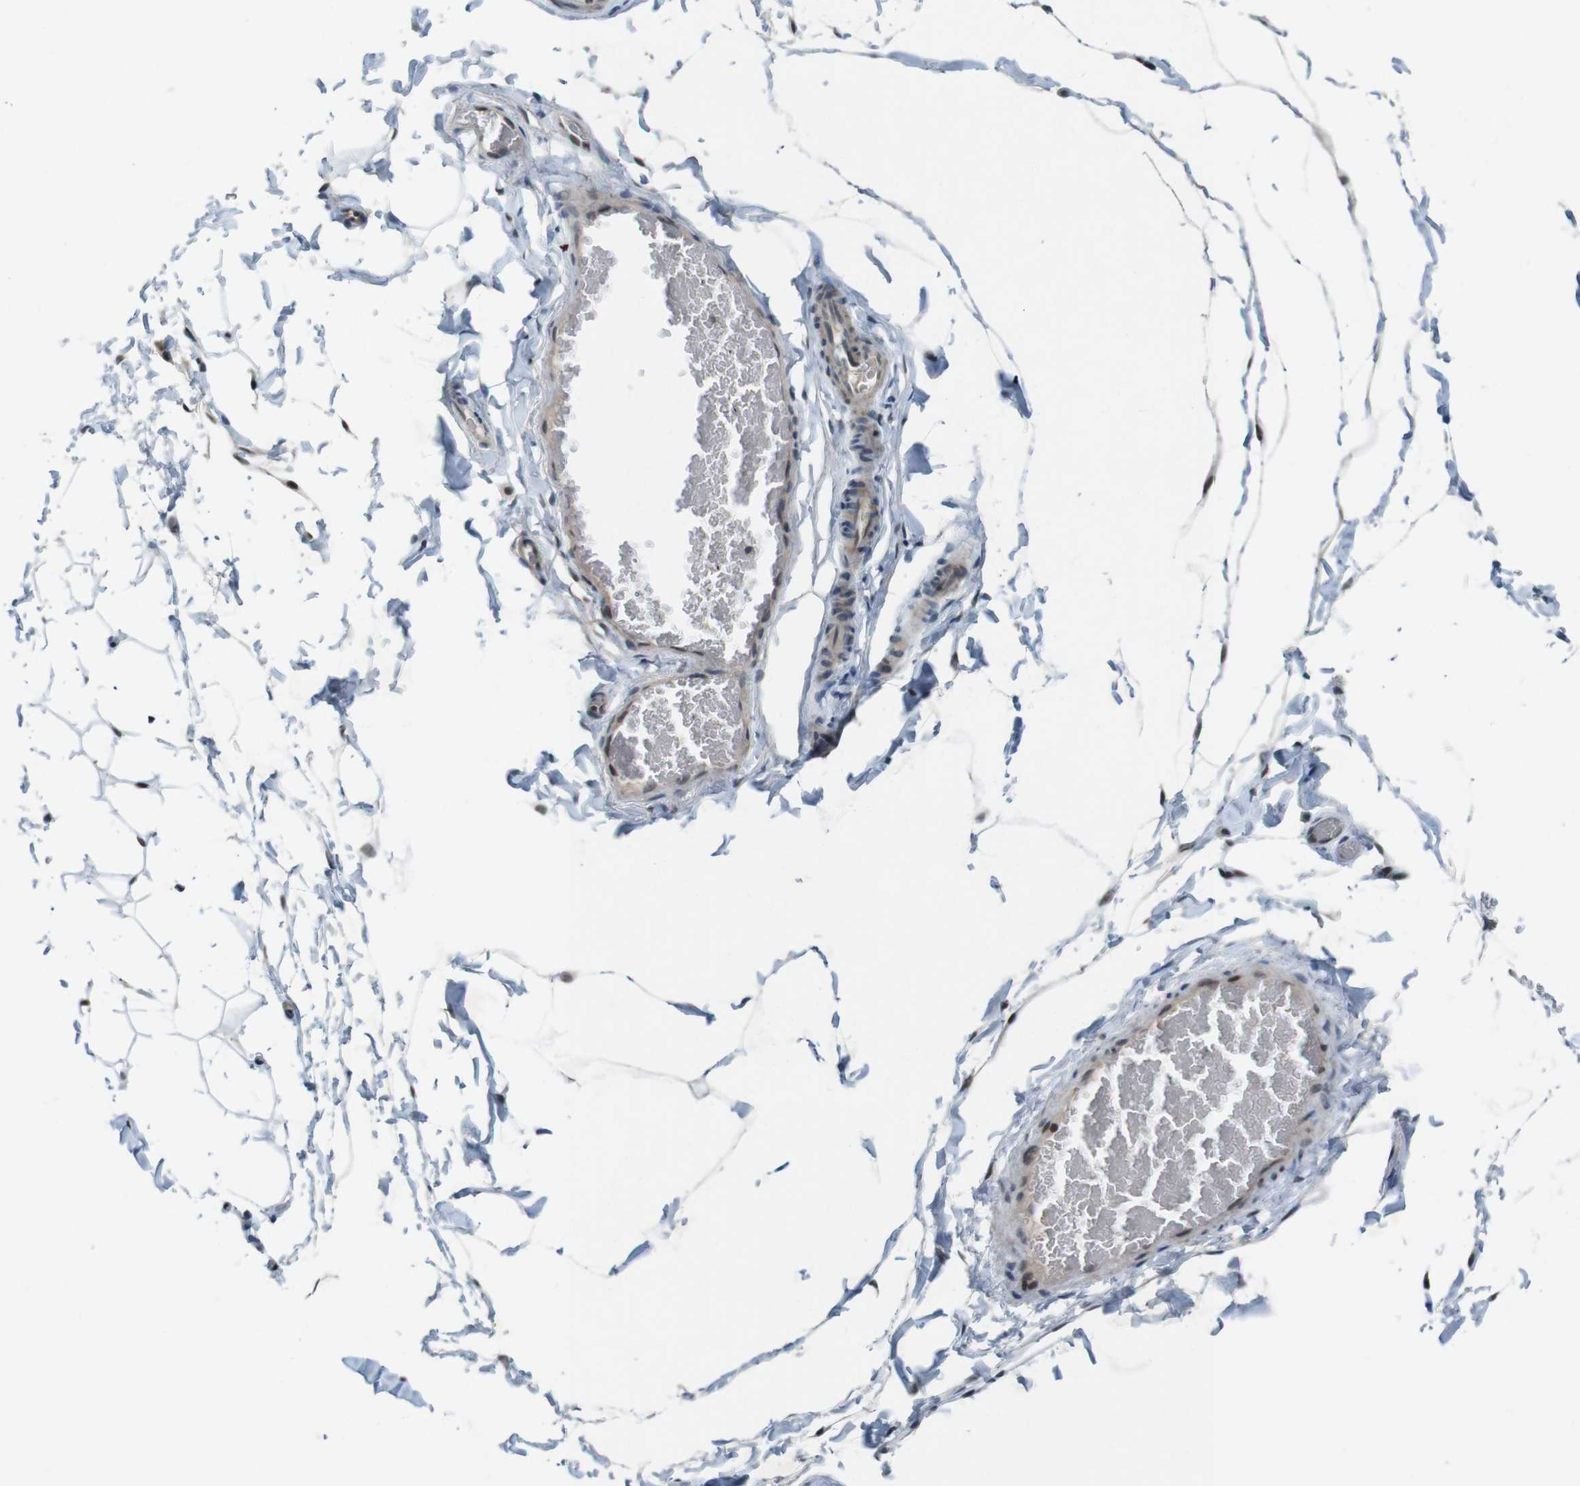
{"staining": {"intensity": "negative", "quantity": "none", "location": "none"}, "tissue": "adipose tissue", "cell_type": "Adipocytes", "image_type": "normal", "snomed": [{"axis": "morphology", "description": "Normal tissue, NOS"}, {"axis": "topography", "description": "Soft tissue"}], "caption": "A high-resolution histopathology image shows immunohistochemistry staining of normal adipose tissue, which demonstrates no significant expression in adipocytes.", "gene": "MAPKAPK5", "patient": {"sex": "male", "age": 26}}